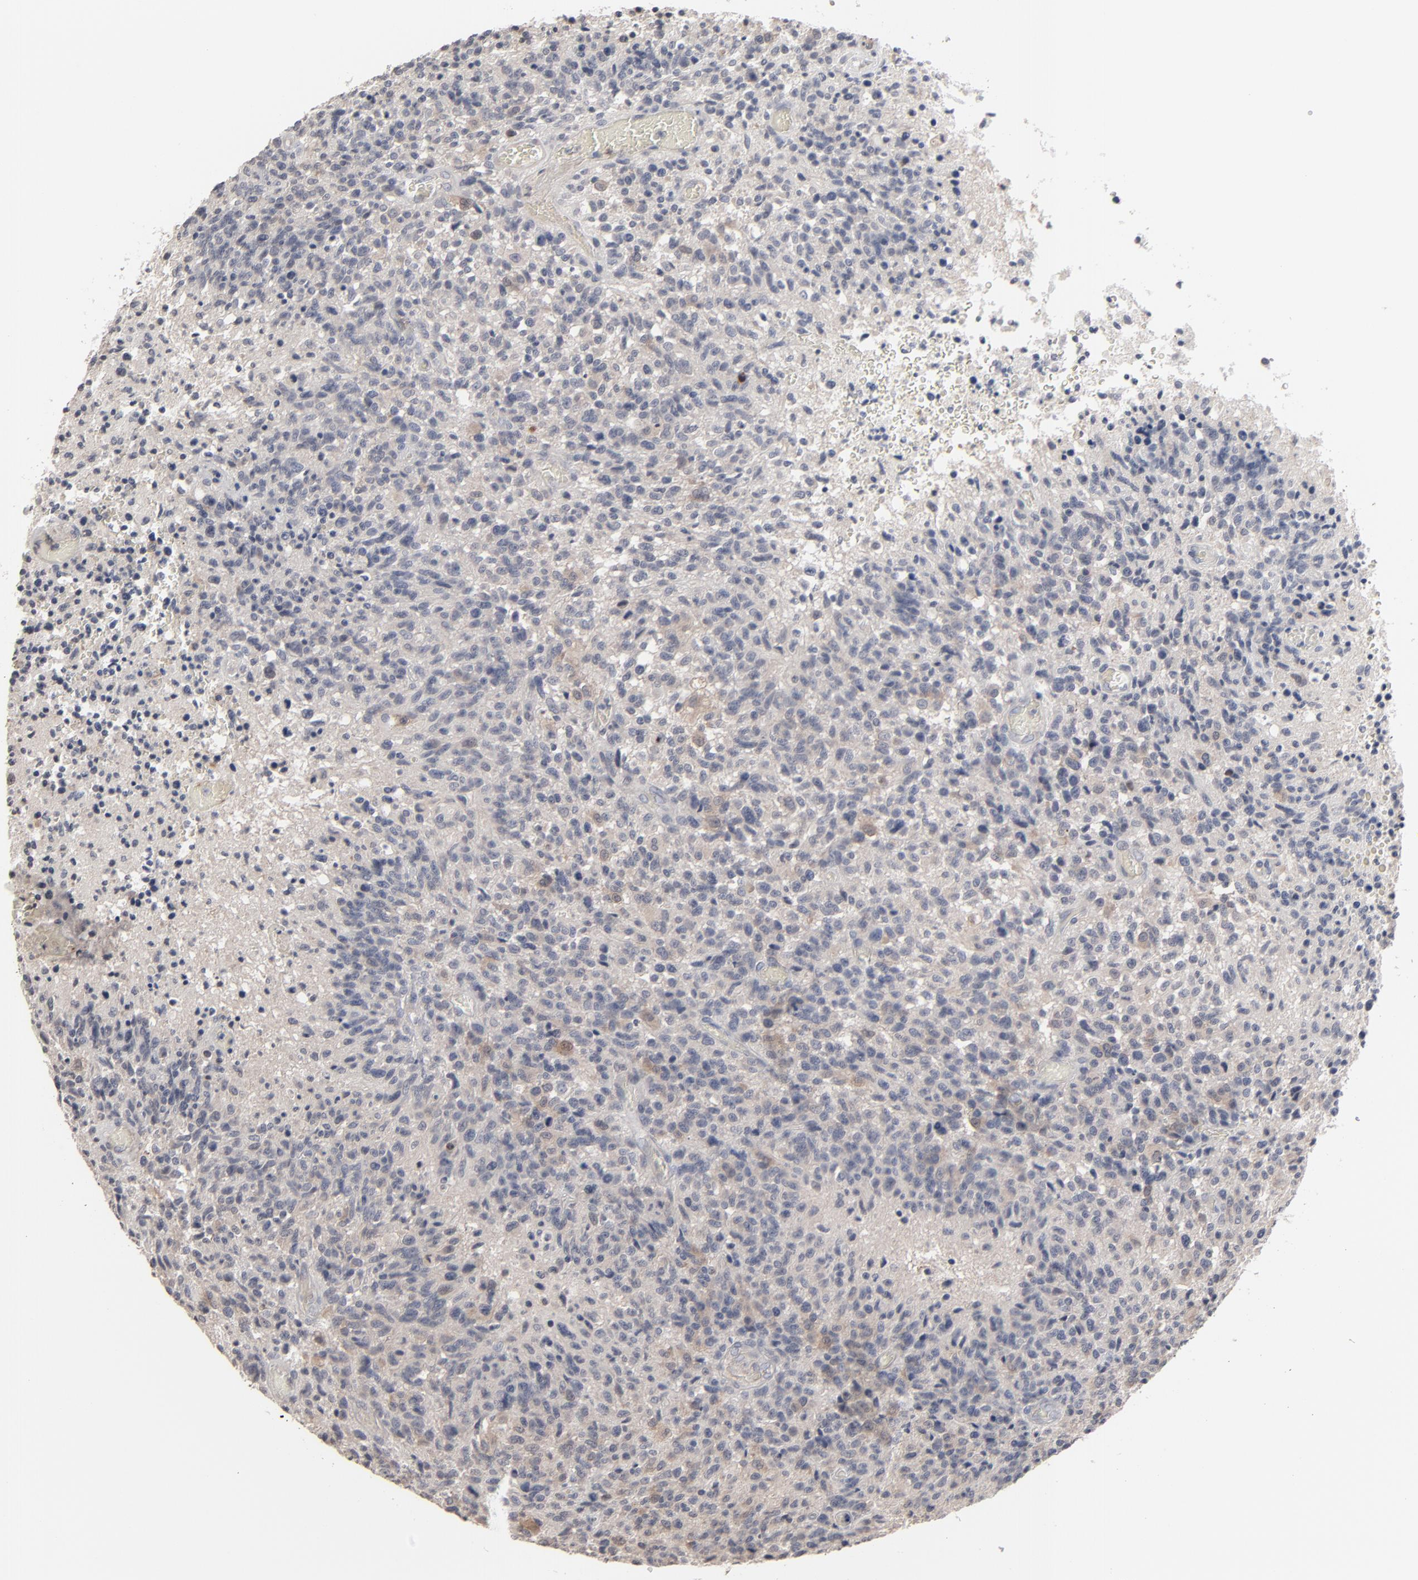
{"staining": {"intensity": "negative", "quantity": "none", "location": "none"}, "tissue": "glioma", "cell_type": "Tumor cells", "image_type": "cancer", "snomed": [{"axis": "morphology", "description": "Glioma, malignant, High grade"}, {"axis": "topography", "description": "Brain"}], "caption": "The image displays no significant expression in tumor cells of glioma.", "gene": "STAT4", "patient": {"sex": "male", "age": 36}}